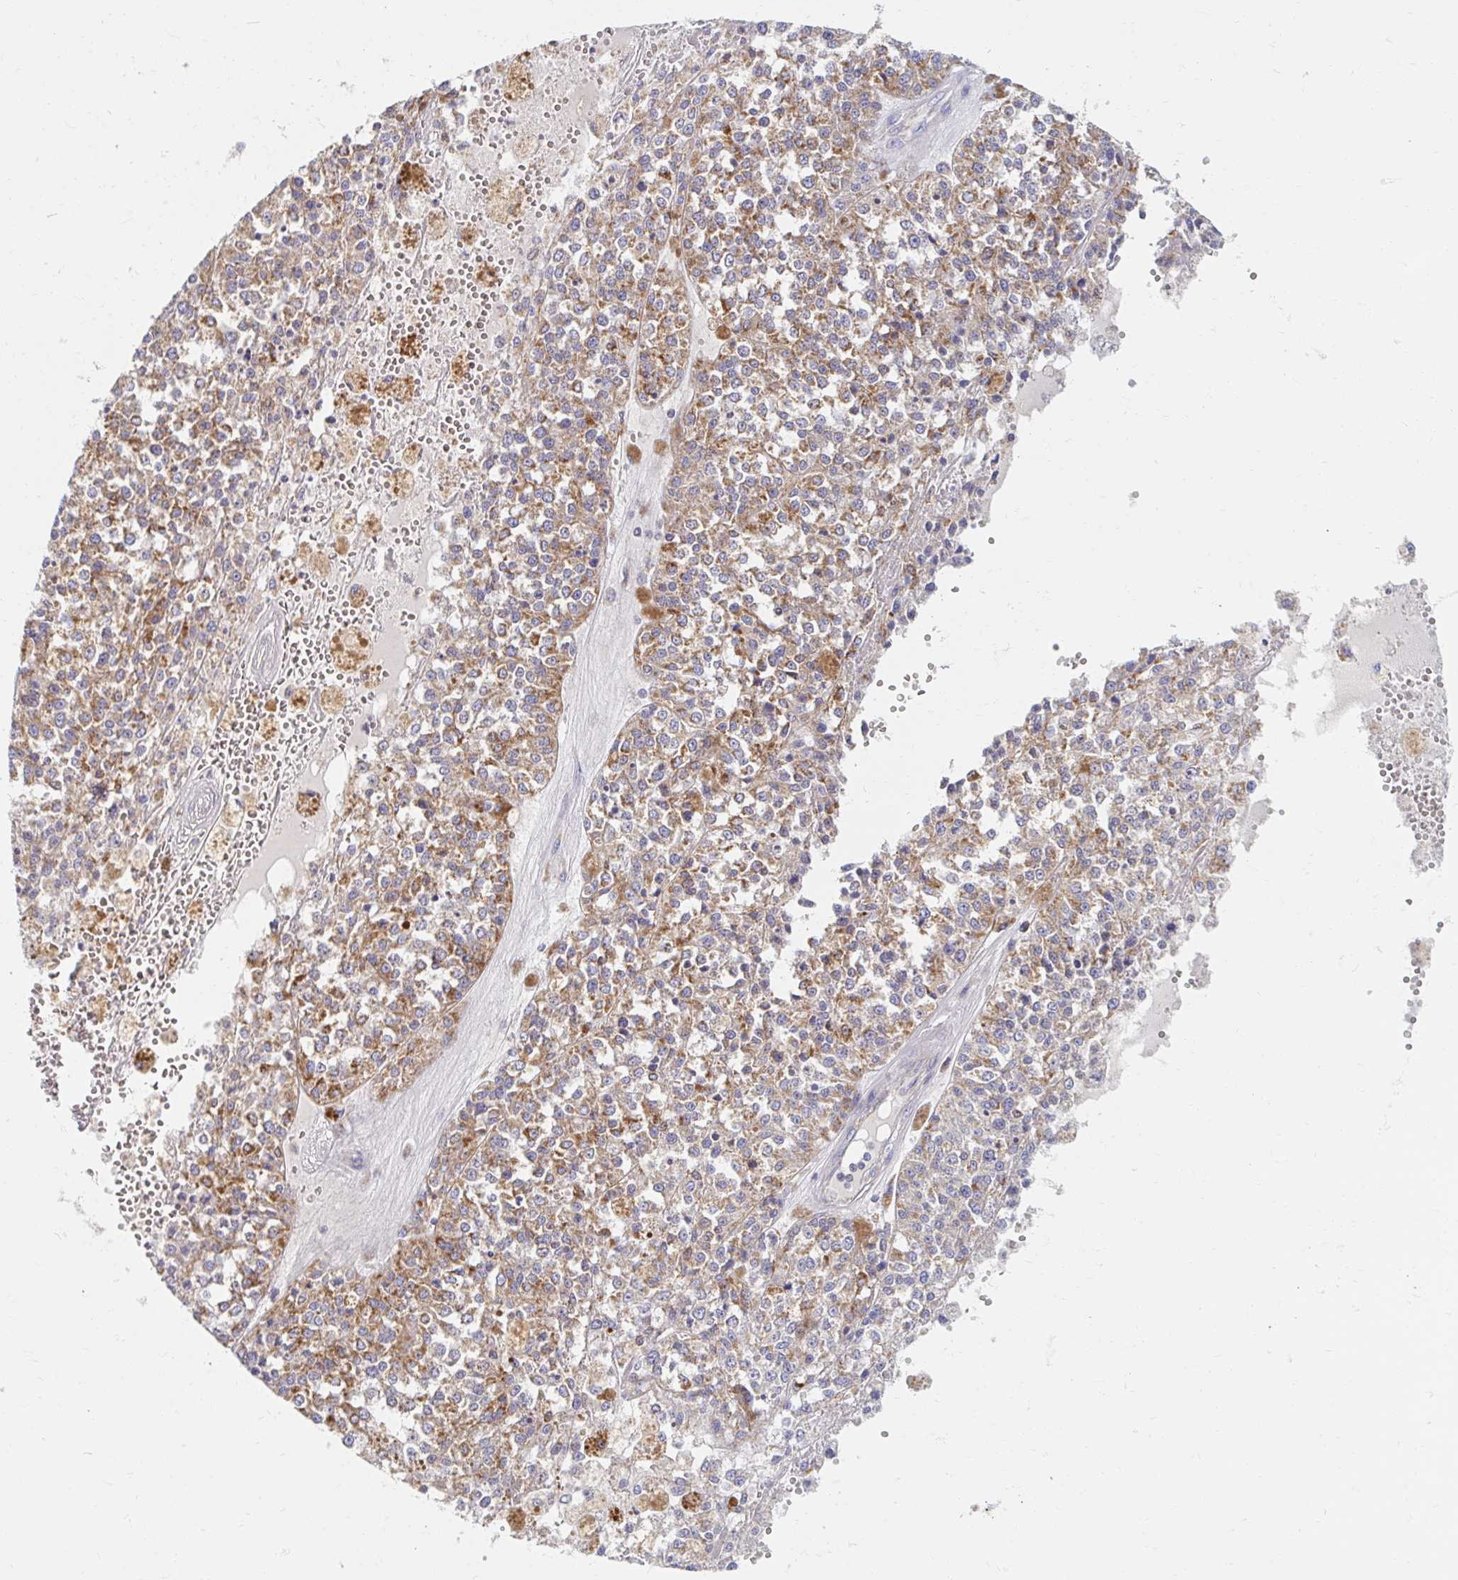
{"staining": {"intensity": "moderate", "quantity": ">75%", "location": "cytoplasmic/membranous"}, "tissue": "melanoma", "cell_type": "Tumor cells", "image_type": "cancer", "snomed": [{"axis": "morphology", "description": "Malignant melanoma, Metastatic site"}, {"axis": "topography", "description": "Lymph node"}], "caption": "This is an image of immunohistochemistry (IHC) staining of malignant melanoma (metastatic site), which shows moderate staining in the cytoplasmic/membranous of tumor cells.", "gene": "MAVS", "patient": {"sex": "female", "age": 64}}